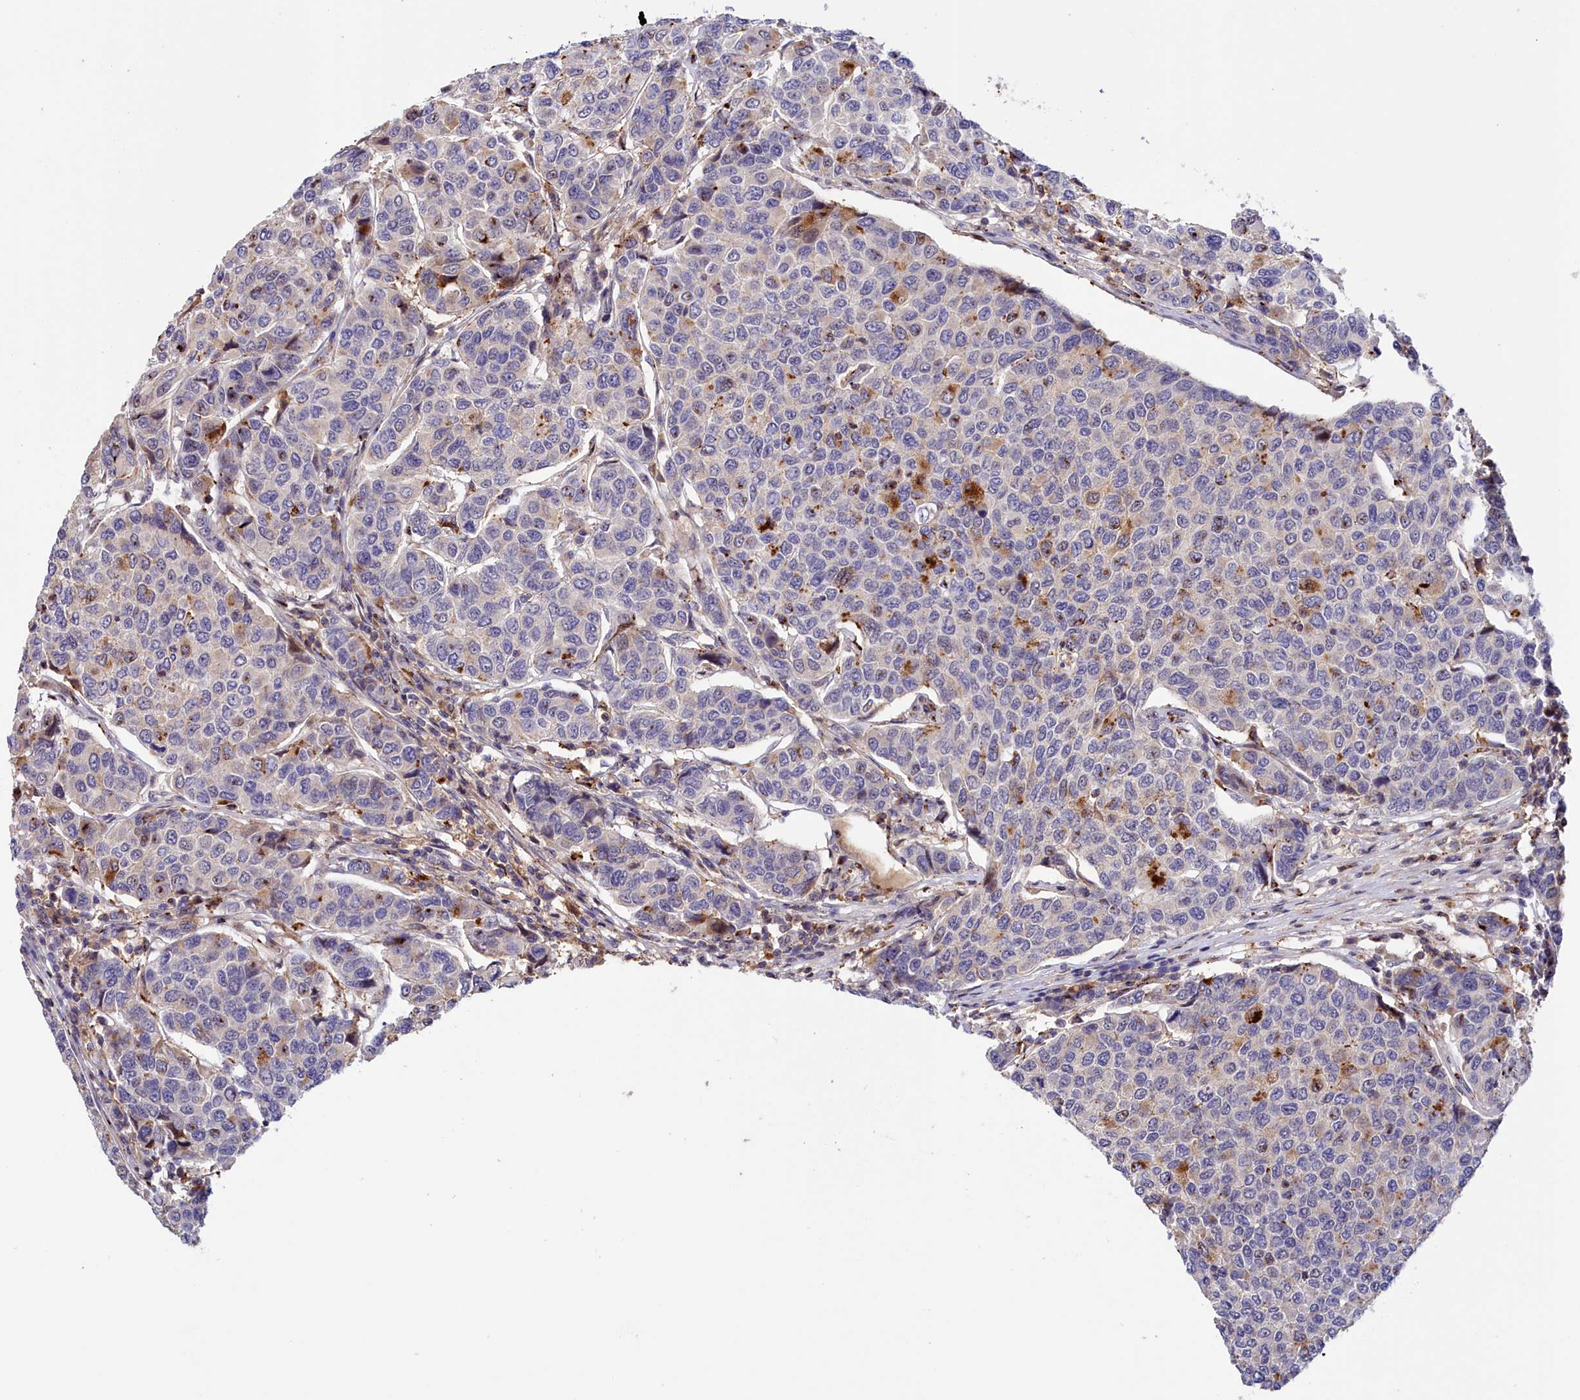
{"staining": {"intensity": "moderate", "quantity": "<25%", "location": "cytoplasmic/membranous"}, "tissue": "breast cancer", "cell_type": "Tumor cells", "image_type": "cancer", "snomed": [{"axis": "morphology", "description": "Duct carcinoma"}, {"axis": "topography", "description": "Breast"}], "caption": "Immunohistochemical staining of human breast invasive ductal carcinoma reveals low levels of moderate cytoplasmic/membranous protein positivity in approximately <25% of tumor cells.", "gene": "NEURL4", "patient": {"sex": "female", "age": 55}}